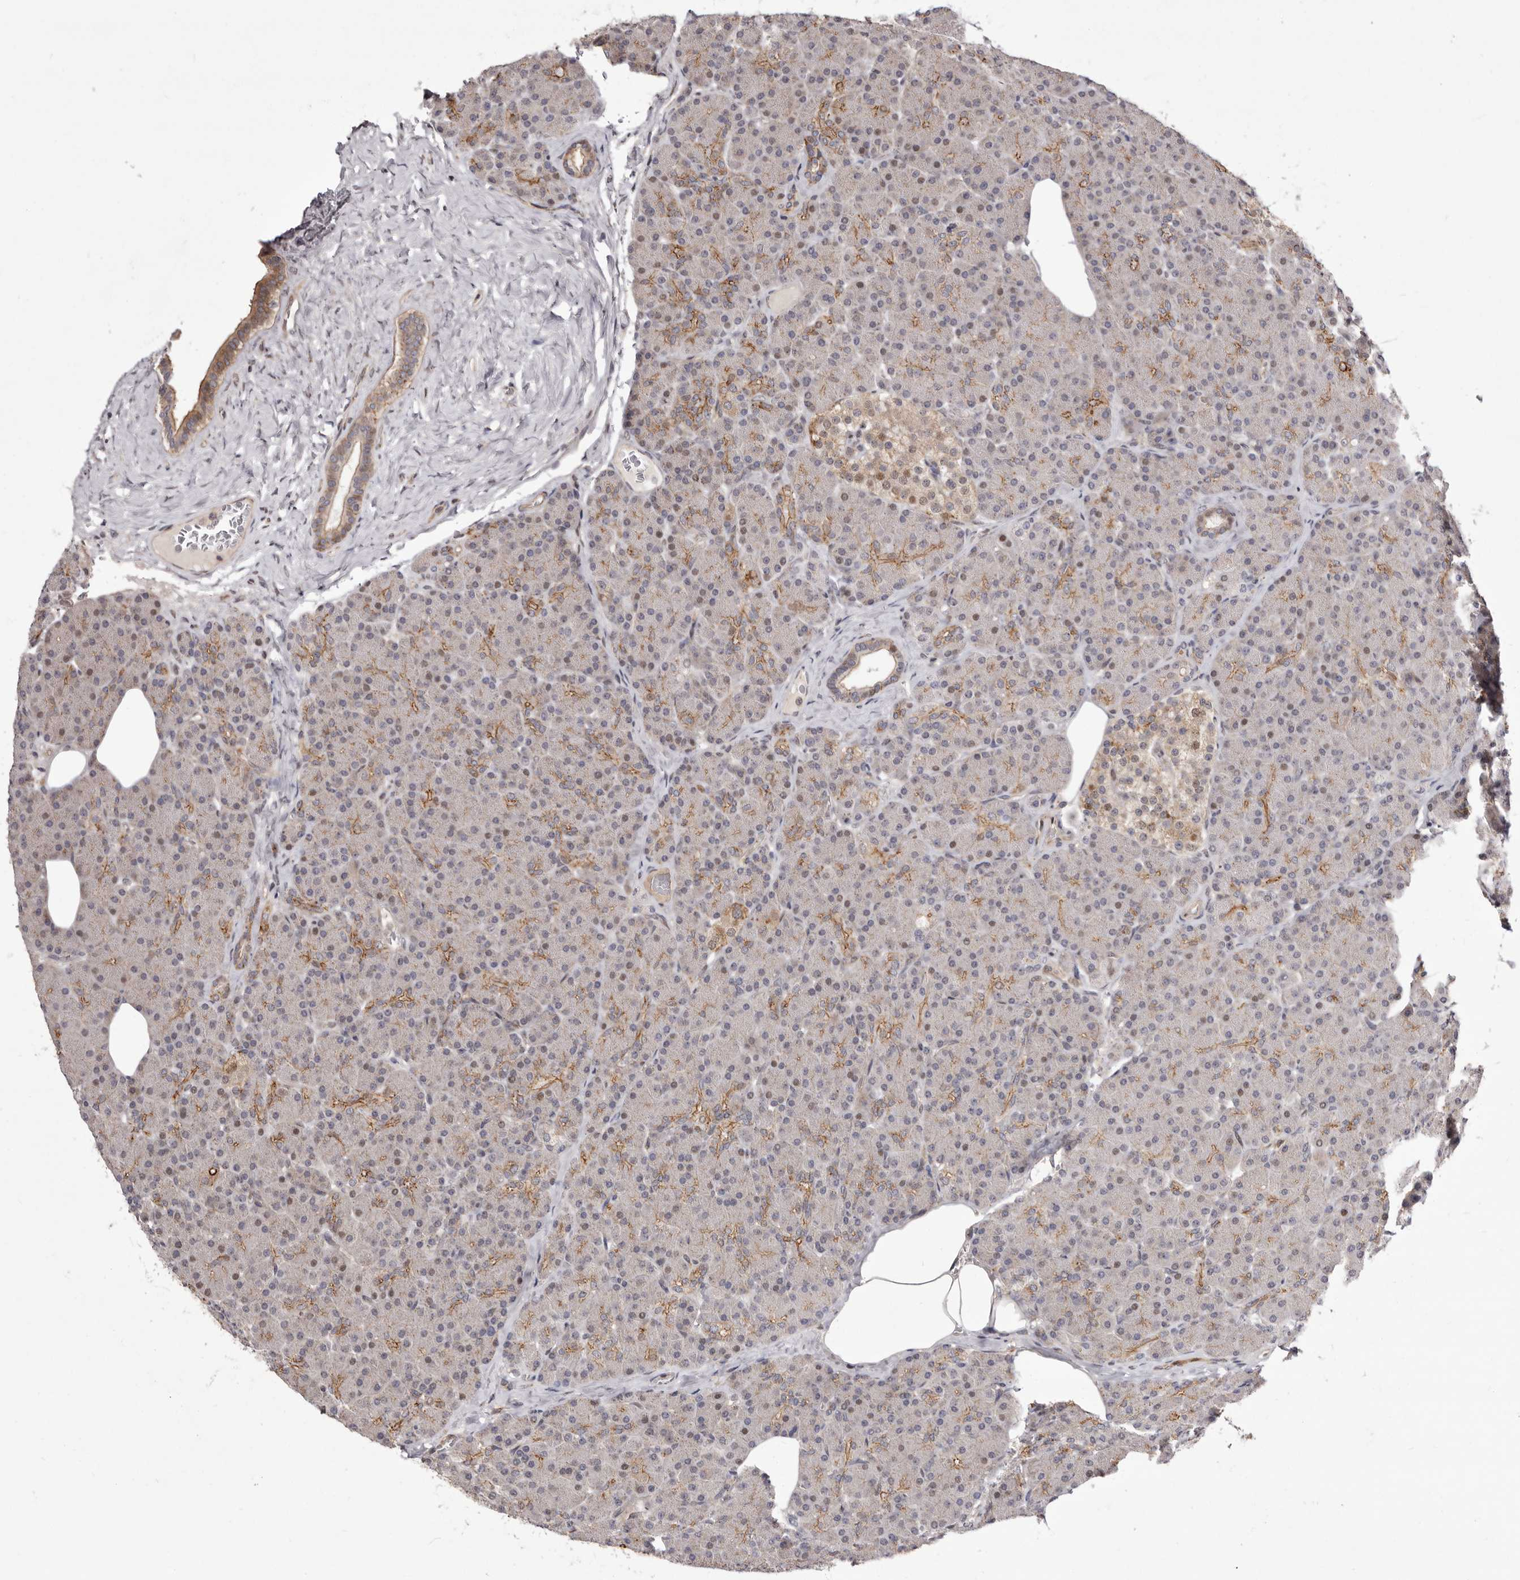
{"staining": {"intensity": "moderate", "quantity": ">75%", "location": "cytoplasmic/membranous,nuclear"}, "tissue": "pancreas", "cell_type": "Exocrine glandular cells", "image_type": "normal", "snomed": [{"axis": "morphology", "description": "Normal tissue, NOS"}, {"axis": "topography", "description": "Pancreas"}], "caption": "Exocrine glandular cells demonstrate moderate cytoplasmic/membranous,nuclear staining in about >75% of cells in benign pancreas. (DAB = brown stain, brightfield microscopy at high magnification).", "gene": "GLRX3", "patient": {"sex": "female", "age": 43}}